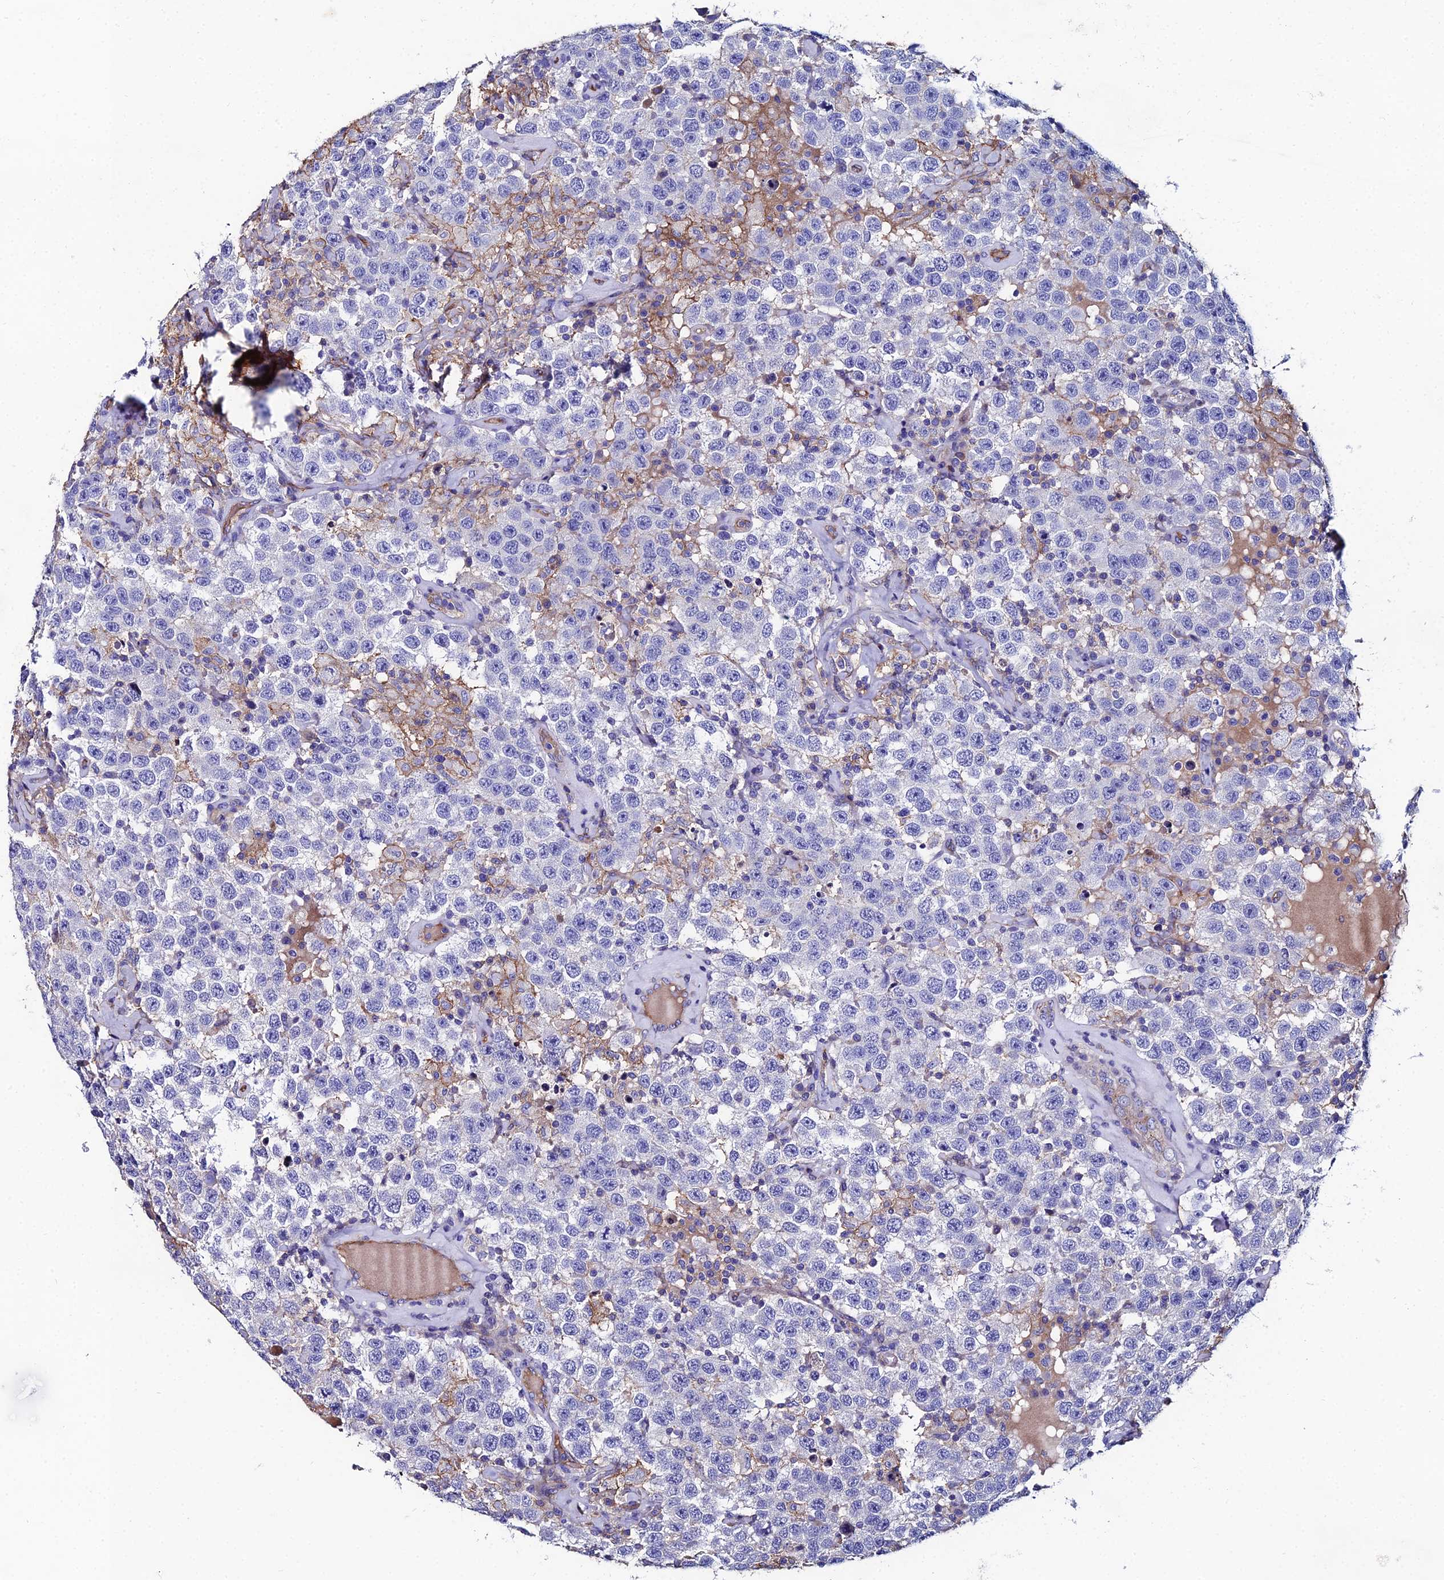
{"staining": {"intensity": "negative", "quantity": "none", "location": "none"}, "tissue": "testis cancer", "cell_type": "Tumor cells", "image_type": "cancer", "snomed": [{"axis": "morphology", "description": "Seminoma, NOS"}, {"axis": "topography", "description": "Testis"}], "caption": "Immunohistochemical staining of testis seminoma exhibits no significant staining in tumor cells.", "gene": "C6", "patient": {"sex": "male", "age": 41}}